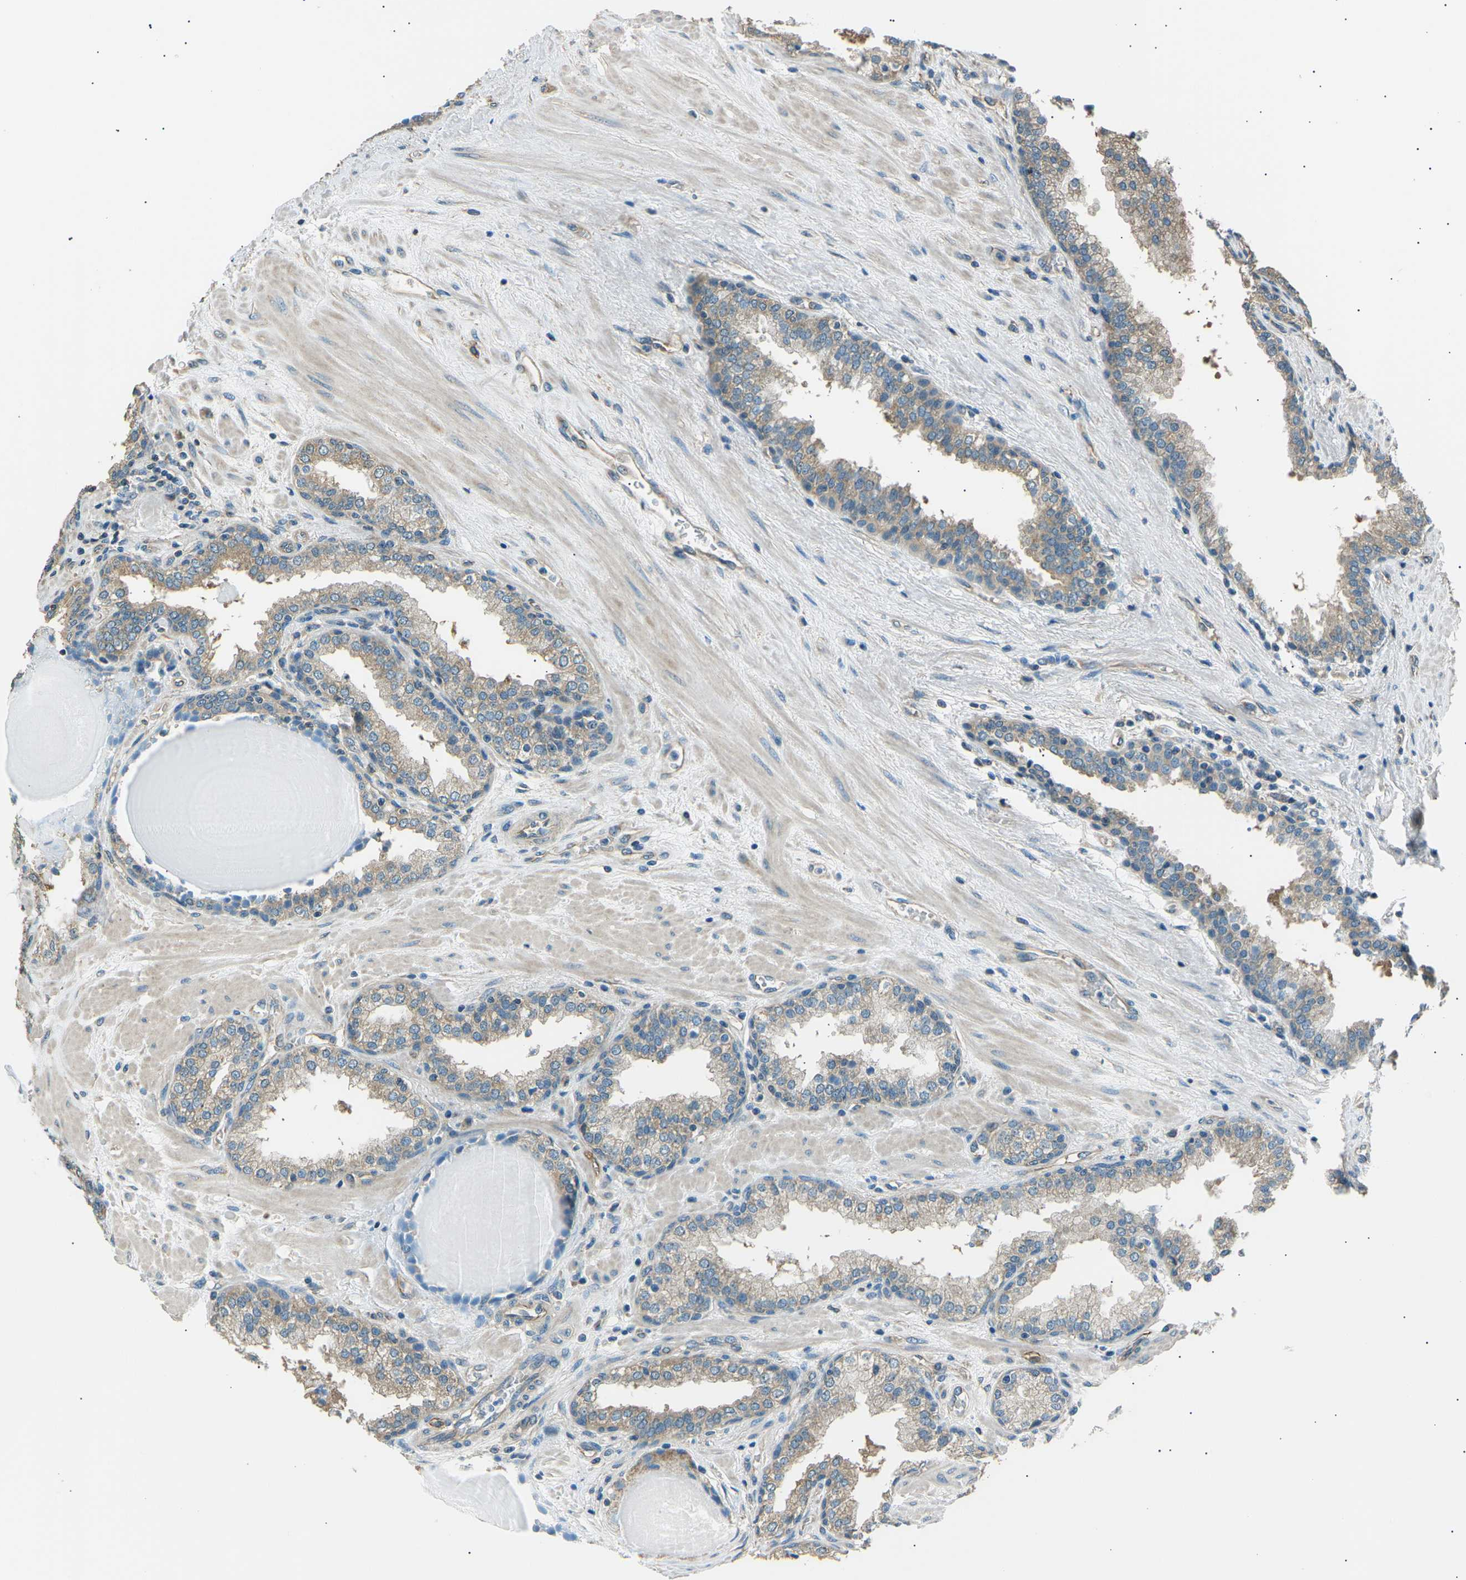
{"staining": {"intensity": "weak", "quantity": ">75%", "location": "cytoplasmic/membranous"}, "tissue": "prostate", "cell_type": "Glandular cells", "image_type": "normal", "snomed": [{"axis": "morphology", "description": "Normal tissue, NOS"}, {"axis": "topography", "description": "Prostate"}], "caption": "Prostate stained for a protein (brown) reveals weak cytoplasmic/membranous positive positivity in approximately >75% of glandular cells.", "gene": "SLK", "patient": {"sex": "male", "age": 51}}